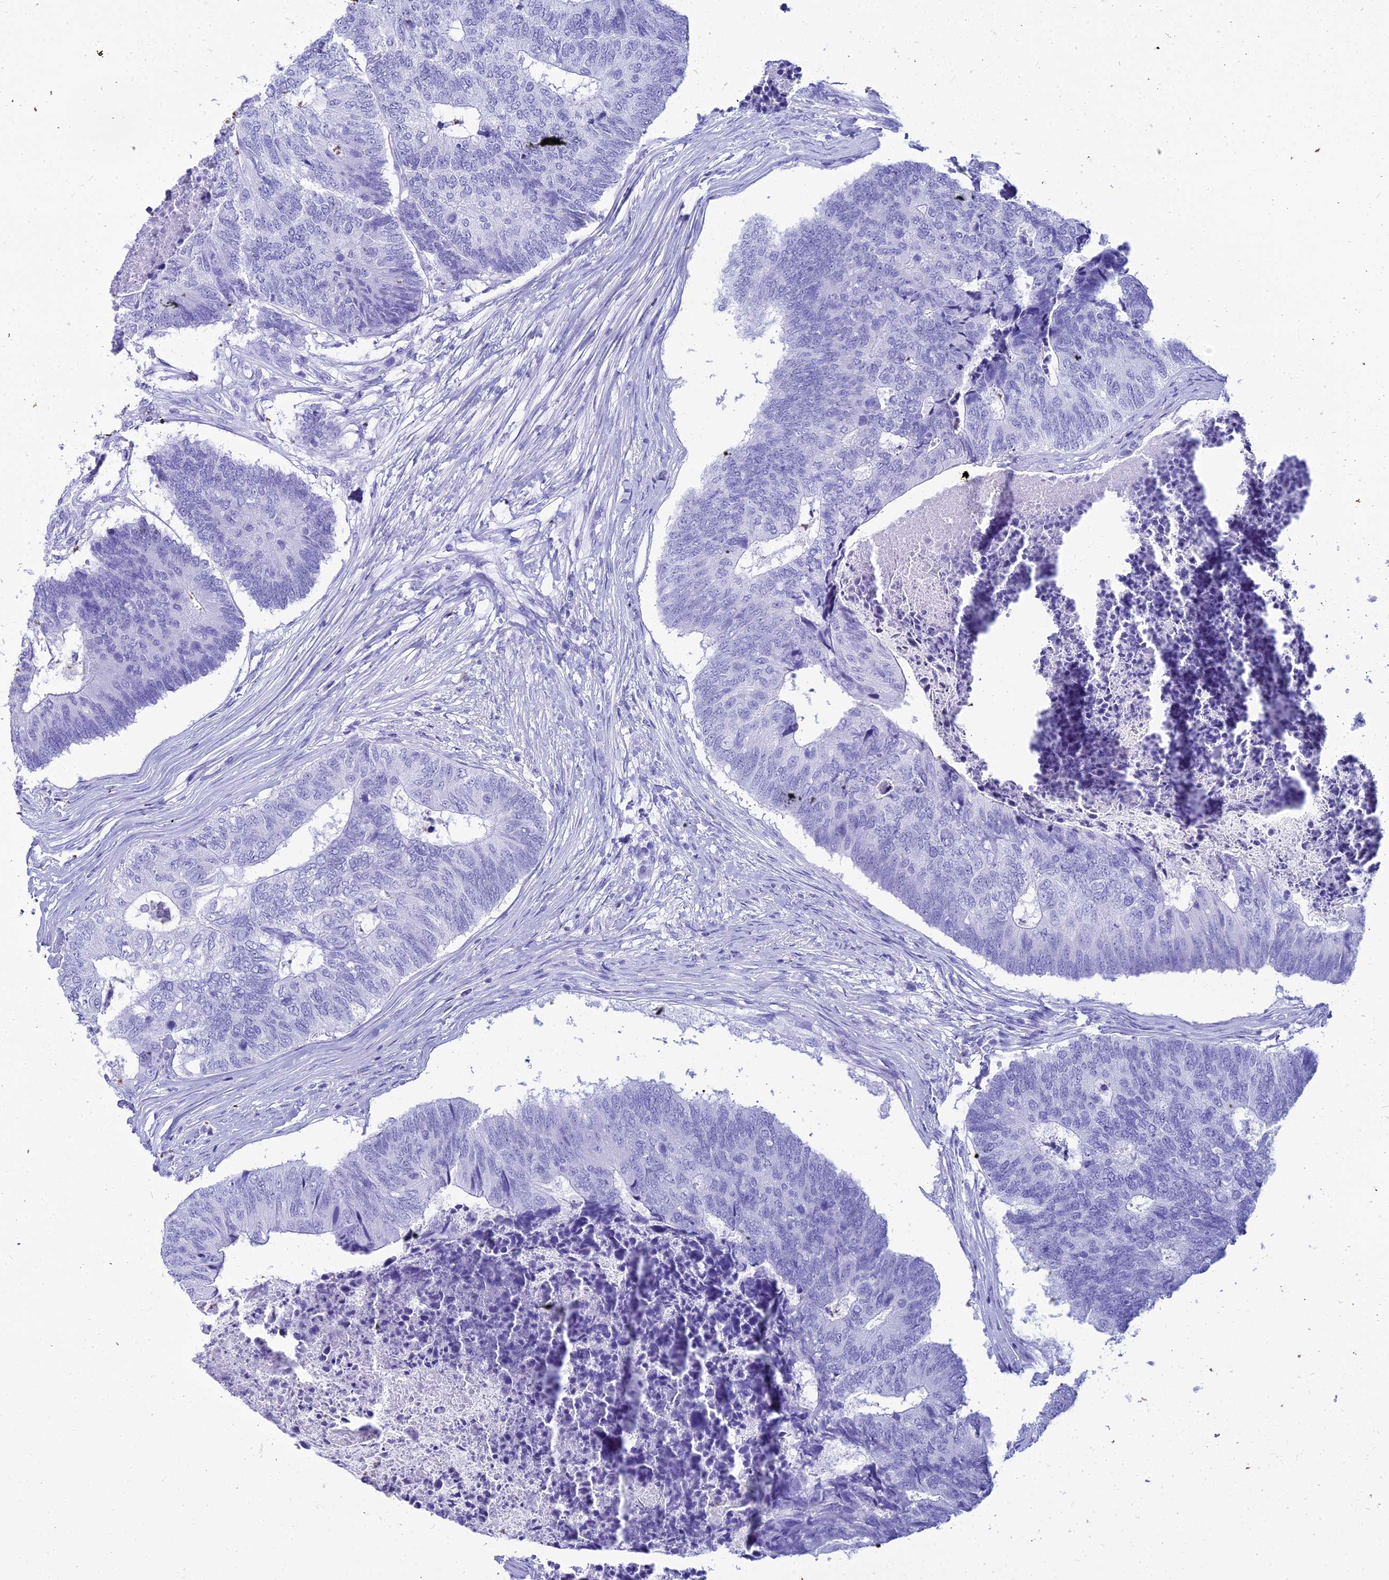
{"staining": {"intensity": "negative", "quantity": "none", "location": "none"}, "tissue": "colorectal cancer", "cell_type": "Tumor cells", "image_type": "cancer", "snomed": [{"axis": "morphology", "description": "Adenocarcinoma, NOS"}, {"axis": "topography", "description": "Colon"}], "caption": "A histopathology image of colorectal cancer stained for a protein demonstrates no brown staining in tumor cells.", "gene": "ZNF442", "patient": {"sex": "female", "age": 67}}